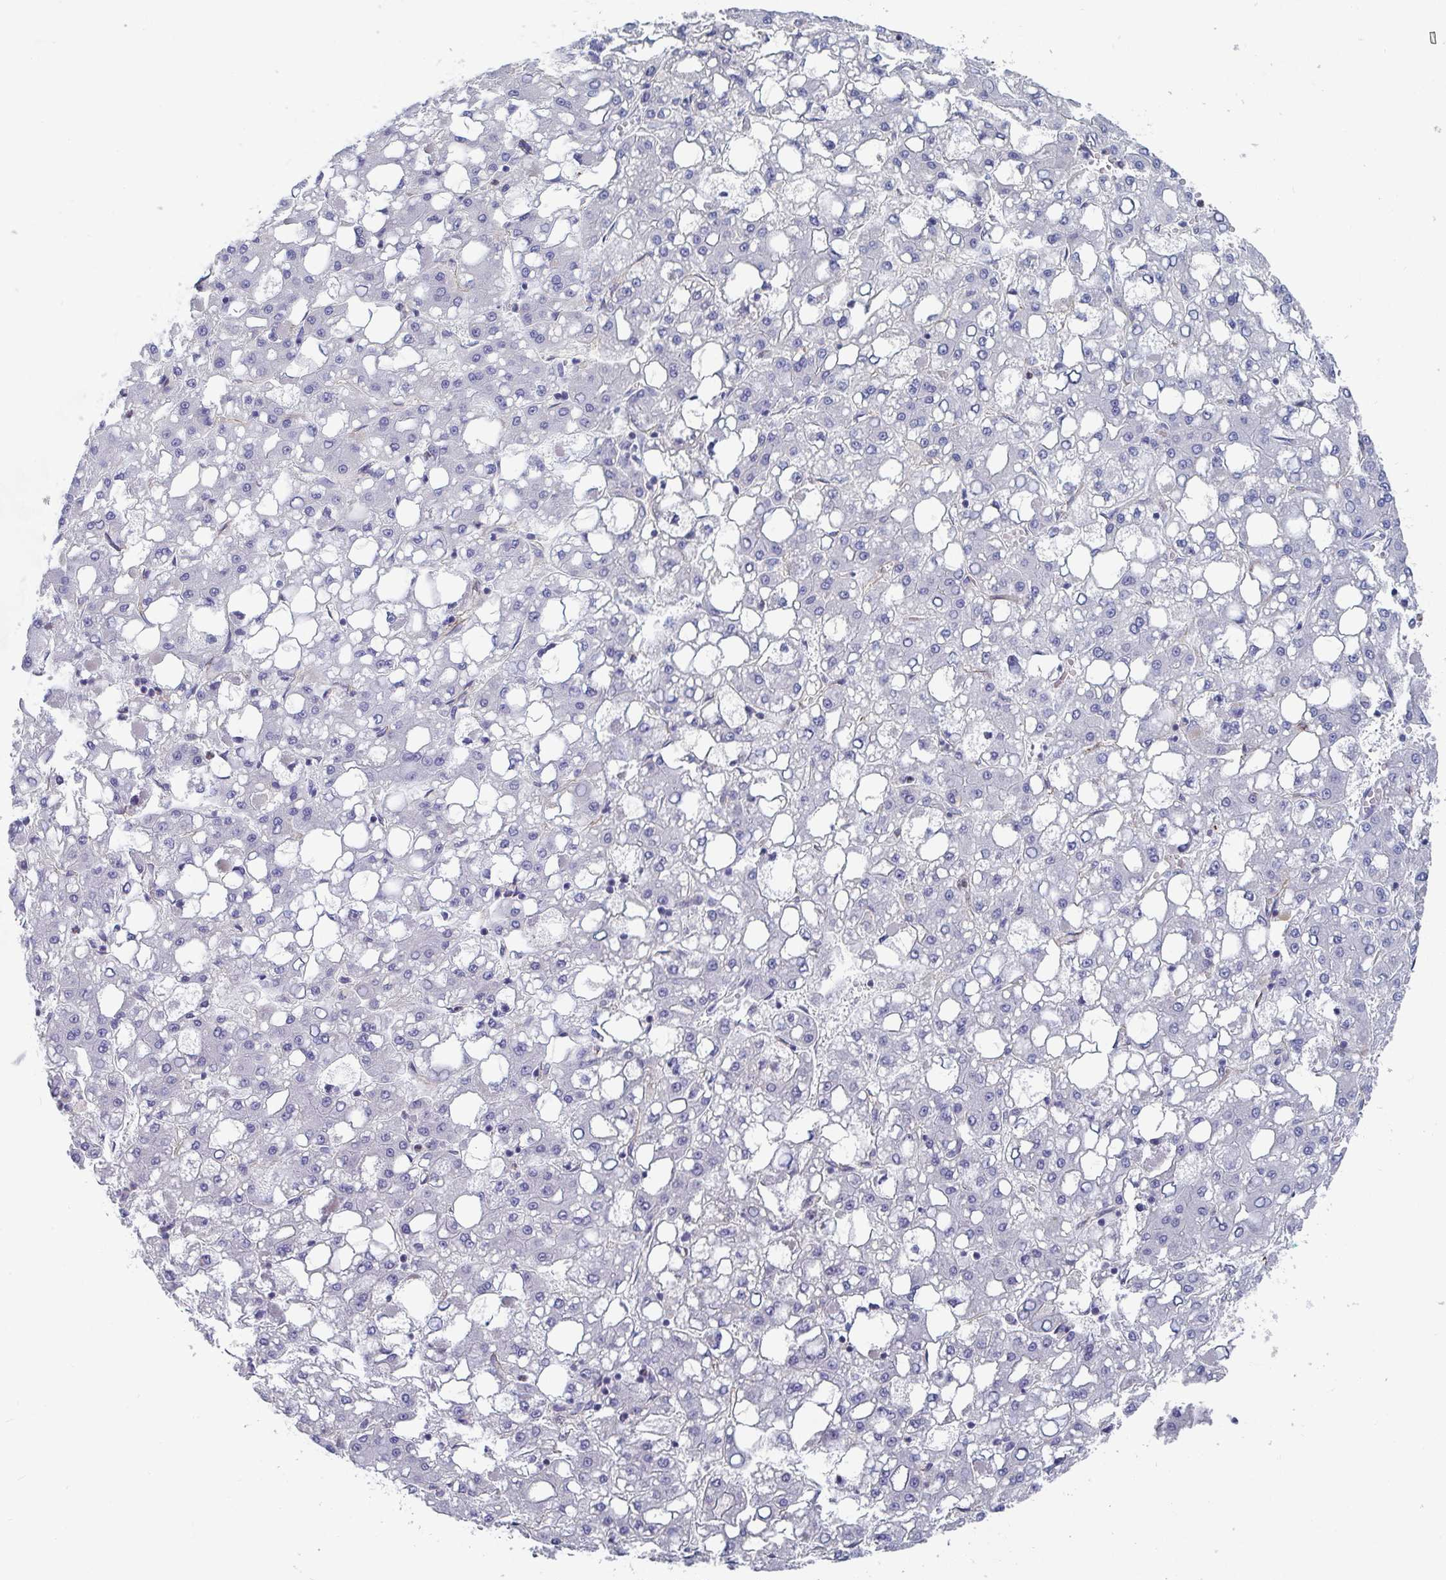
{"staining": {"intensity": "negative", "quantity": "none", "location": "none"}, "tissue": "liver cancer", "cell_type": "Tumor cells", "image_type": "cancer", "snomed": [{"axis": "morphology", "description": "Carcinoma, Hepatocellular, NOS"}, {"axis": "topography", "description": "Liver"}], "caption": "Tumor cells are negative for brown protein staining in liver hepatocellular carcinoma. The staining is performed using DAB (3,3'-diaminobenzidine) brown chromogen with nuclei counter-stained in using hematoxylin.", "gene": "ST14", "patient": {"sex": "male", "age": 65}}